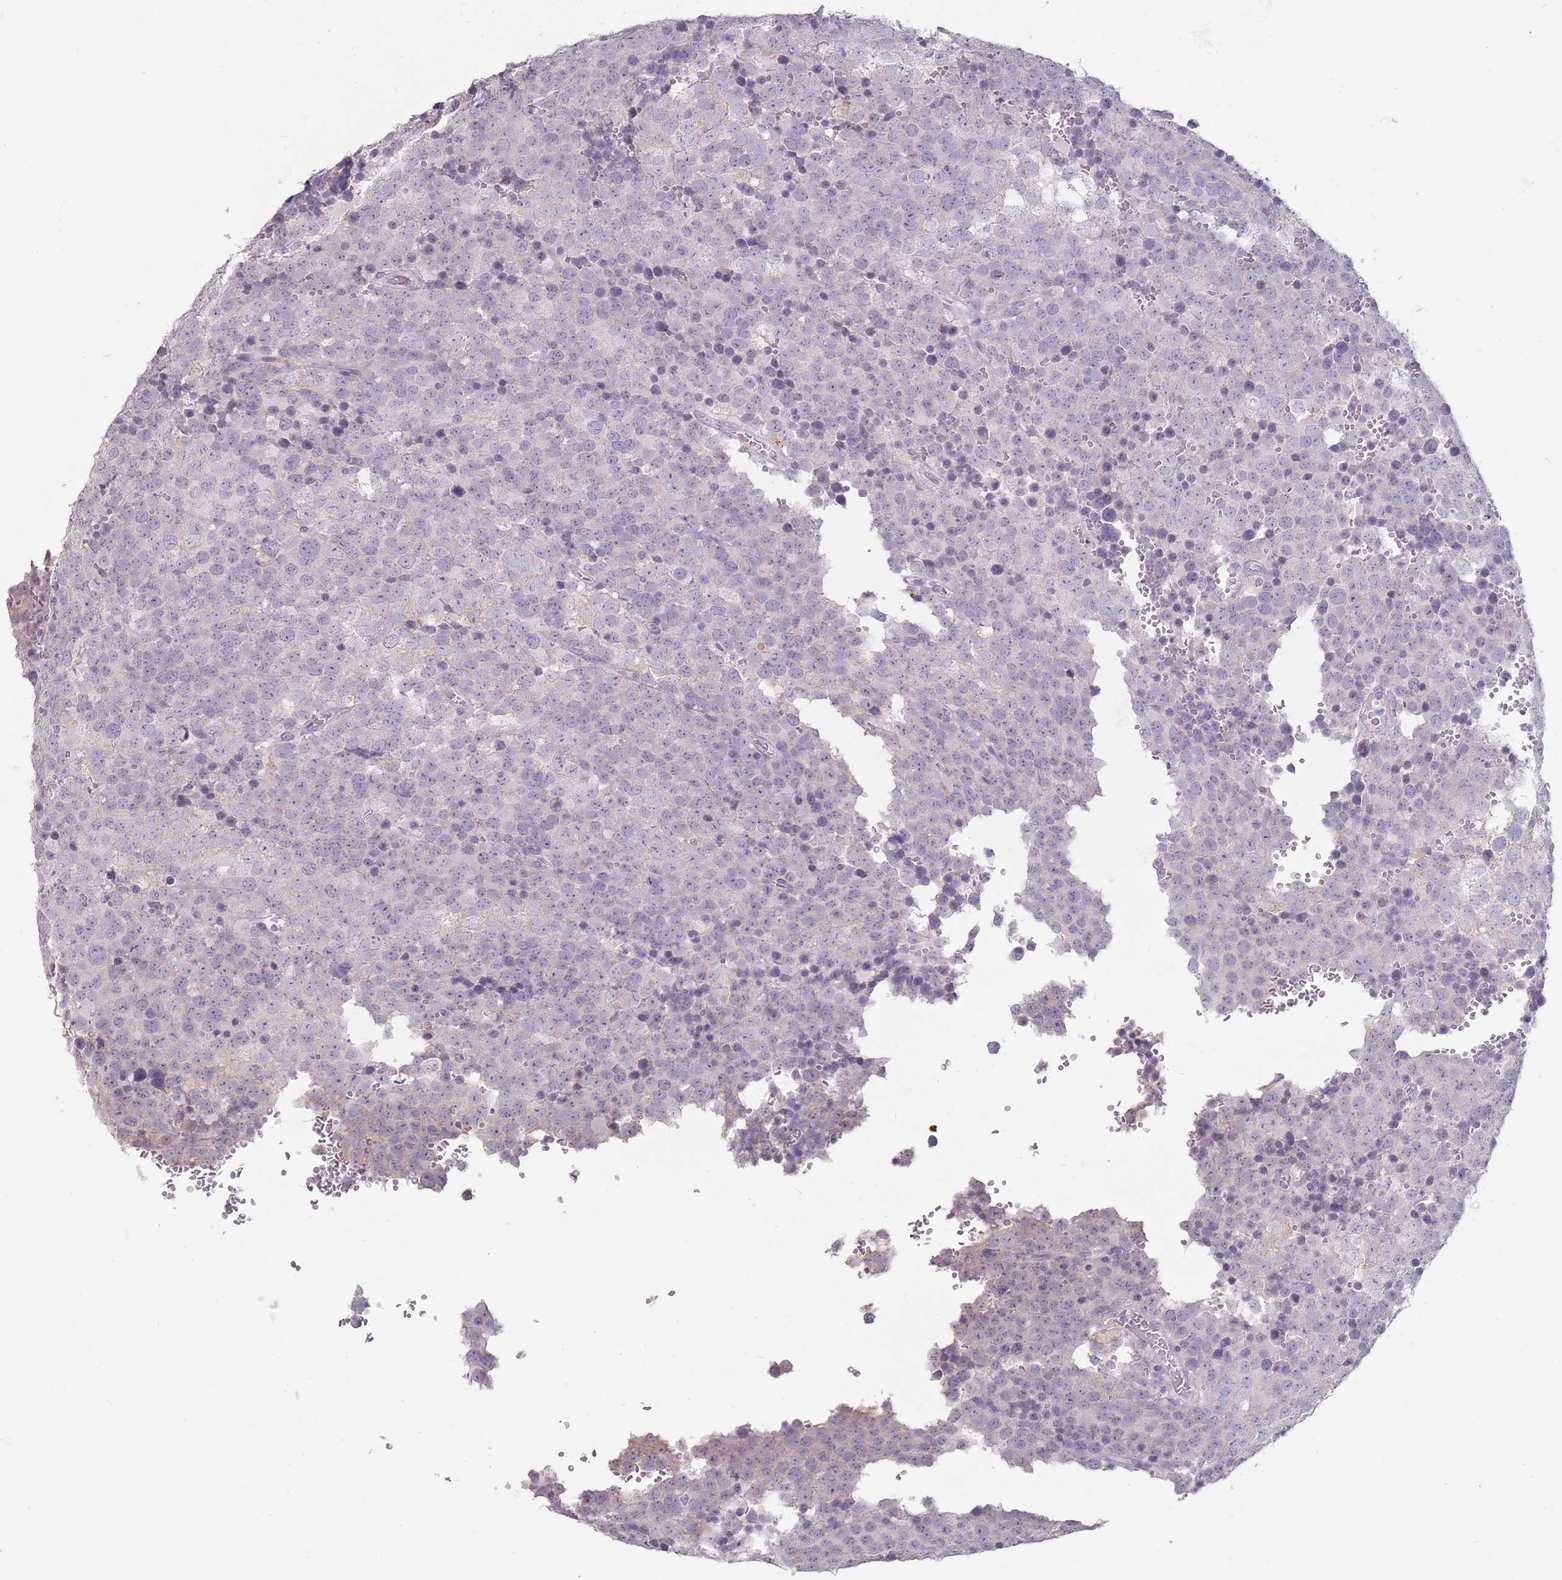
{"staining": {"intensity": "negative", "quantity": "none", "location": "none"}, "tissue": "testis cancer", "cell_type": "Tumor cells", "image_type": "cancer", "snomed": [{"axis": "morphology", "description": "Seminoma, NOS"}, {"axis": "topography", "description": "Testis"}], "caption": "IHC histopathology image of neoplastic tissue: testis cancer stained with DAB (3,3'-diaminobenzidine) shows no significant protein expression in tumor cells. (Immunohistochemistry, brightfield microscopy, high magnification).", "gene": "STYK1", "patient": {"sex": "male", "age": 71}}